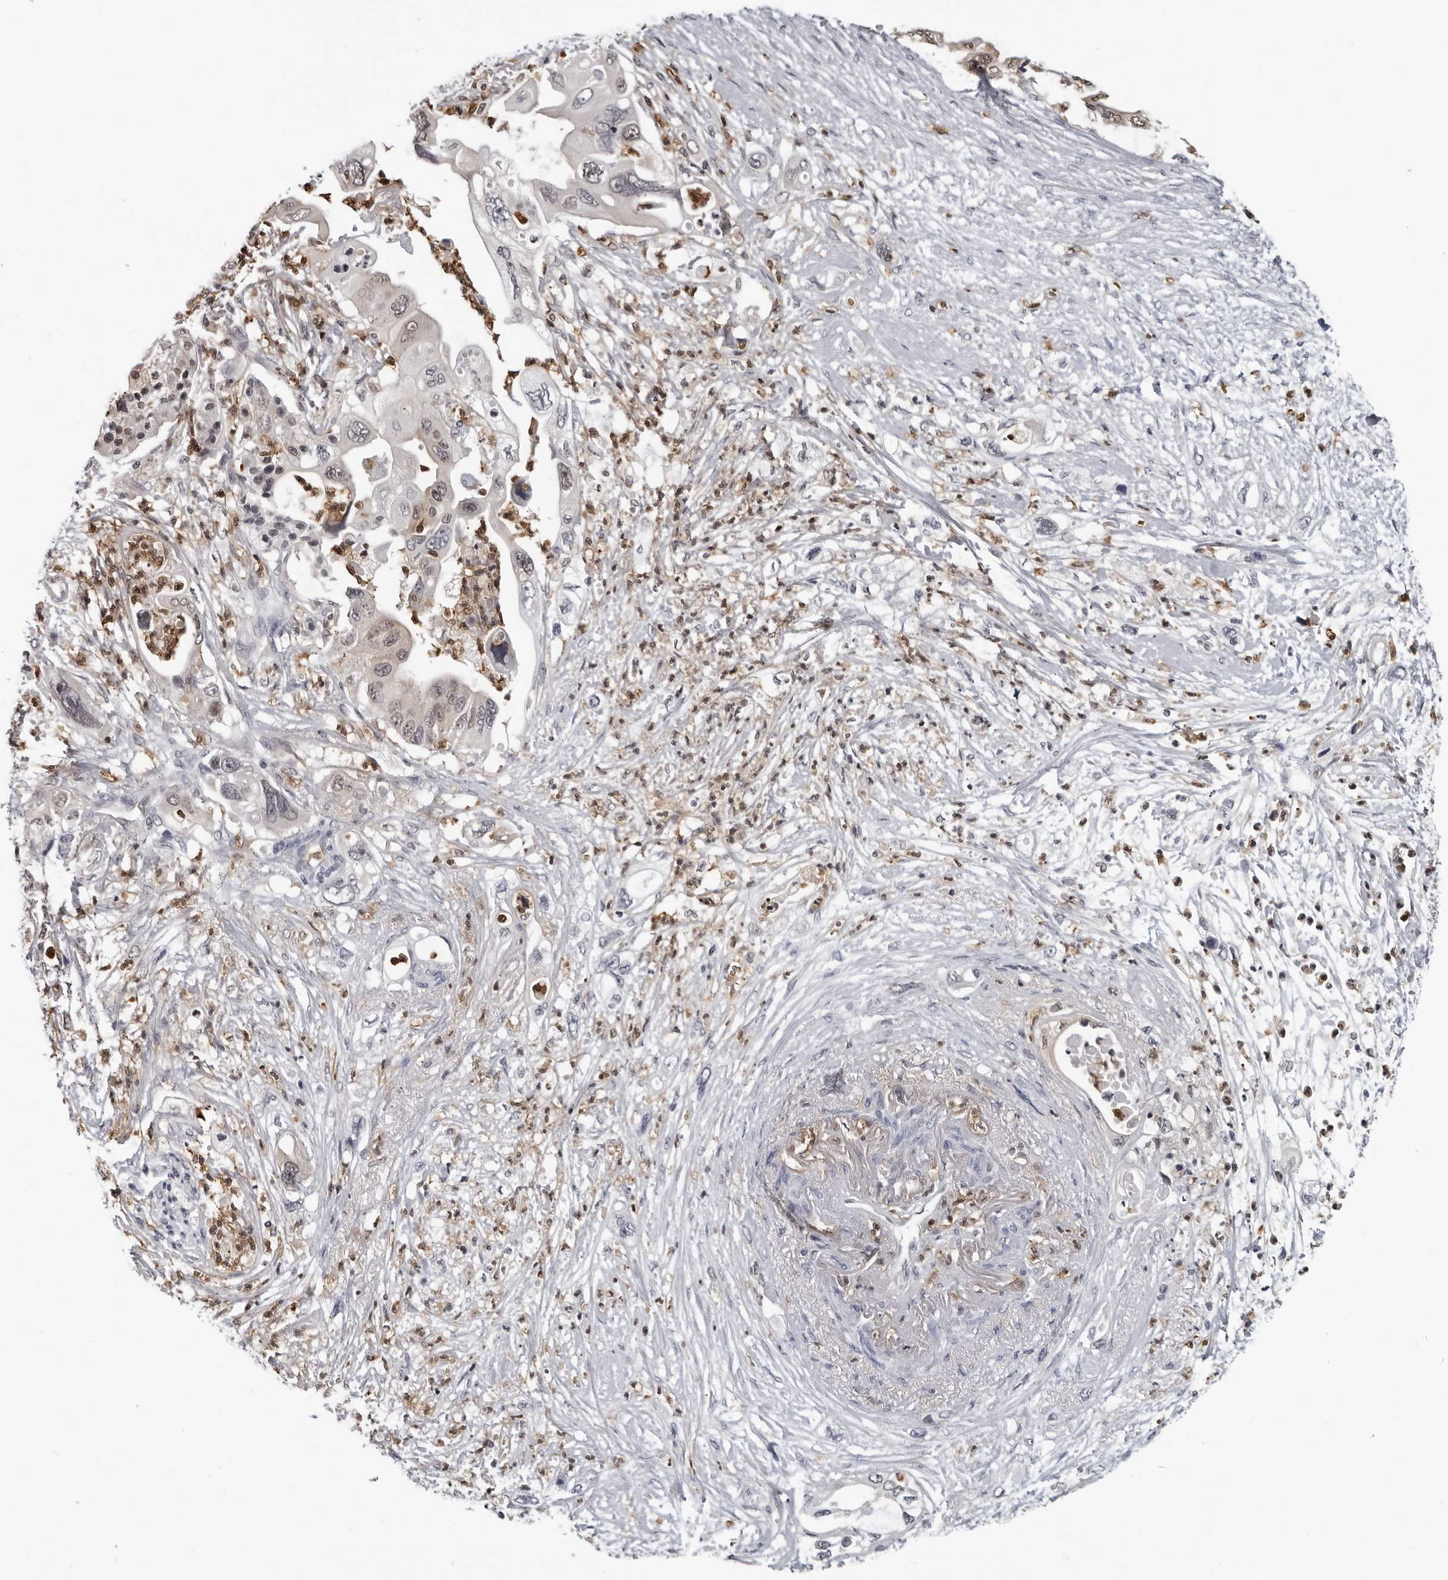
{"staining": {"intensity": "weak", "quantity": "<25%", "location": "nuclear"}, "tissue": "pancreatic cancer", "cell_type": "Tumor cells", "image_type": "cancer", "snomed": [{"axis": "morphology", "description": "Adenocarcinoma, NOS"}, {"axis": "topography", "description": "Pancreas"}], "caption": "This is an immunohistochemistry photomicrograph of human pancreatic cancer. There is no positivity in tumor cells.", "gene": "HSPH1", "patient": {"sex": "male", "age": 66}}